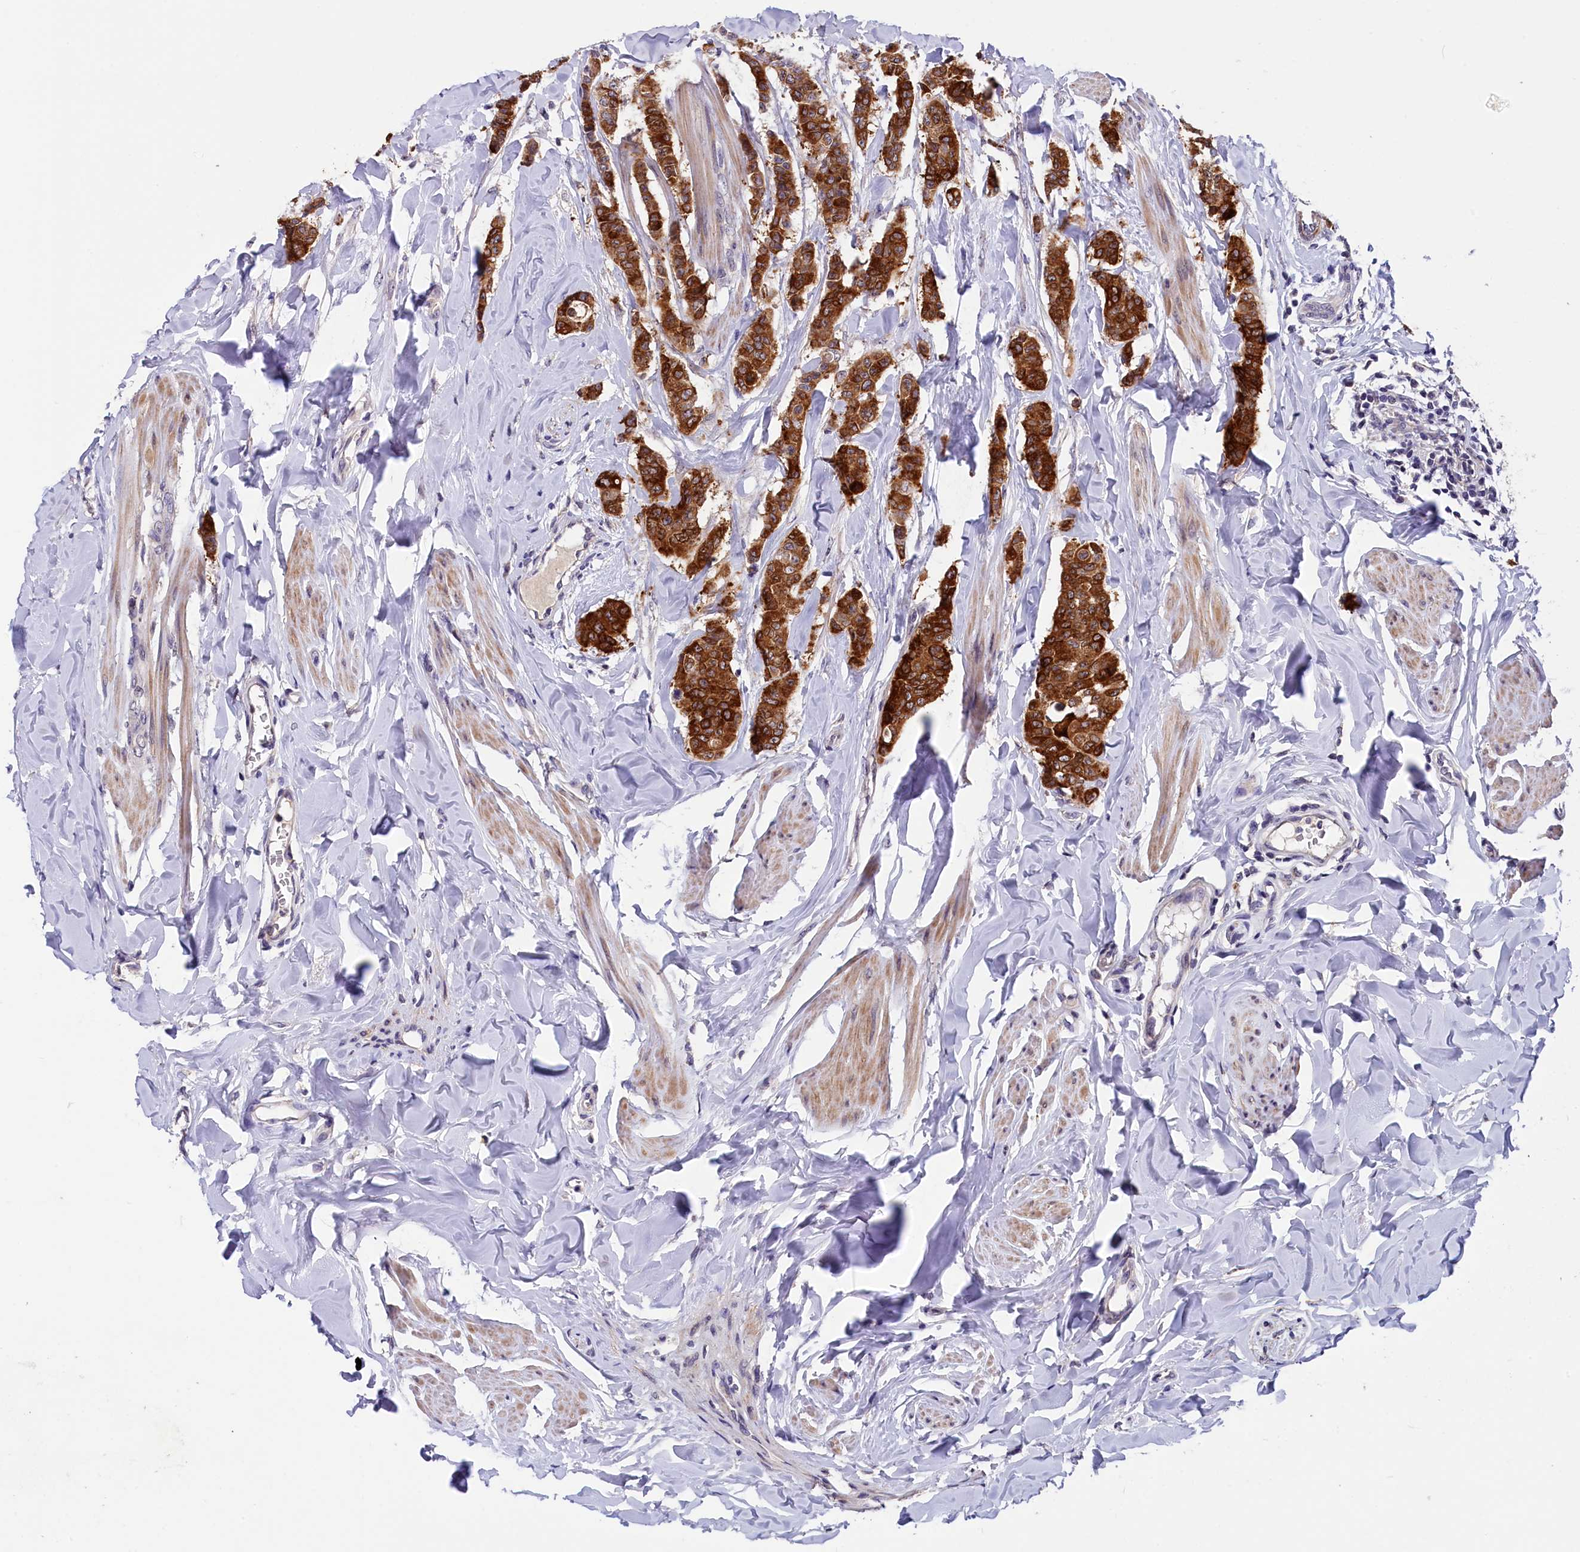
{"staining": {"intensity": "strong", "quantity": ">75%", "location": "cytoplasmic/membranous"}, "tissue": "breast cancer", "cell_type": "Tumor cells", "image_type": "cancer", "snomed": [{"axis": "morphology", "description": "Duct carcinoma"}, {"axis": "topography", "description": "Breast"}], "caption": "Approximately >75% of tumor cells in human breast cancer display strong cytoplasmic/membranous protein expression as visualized by brown immunohistochemical staining.", "gene": "SLC39A6", "patient": {"sex": "female", "age": 40}}